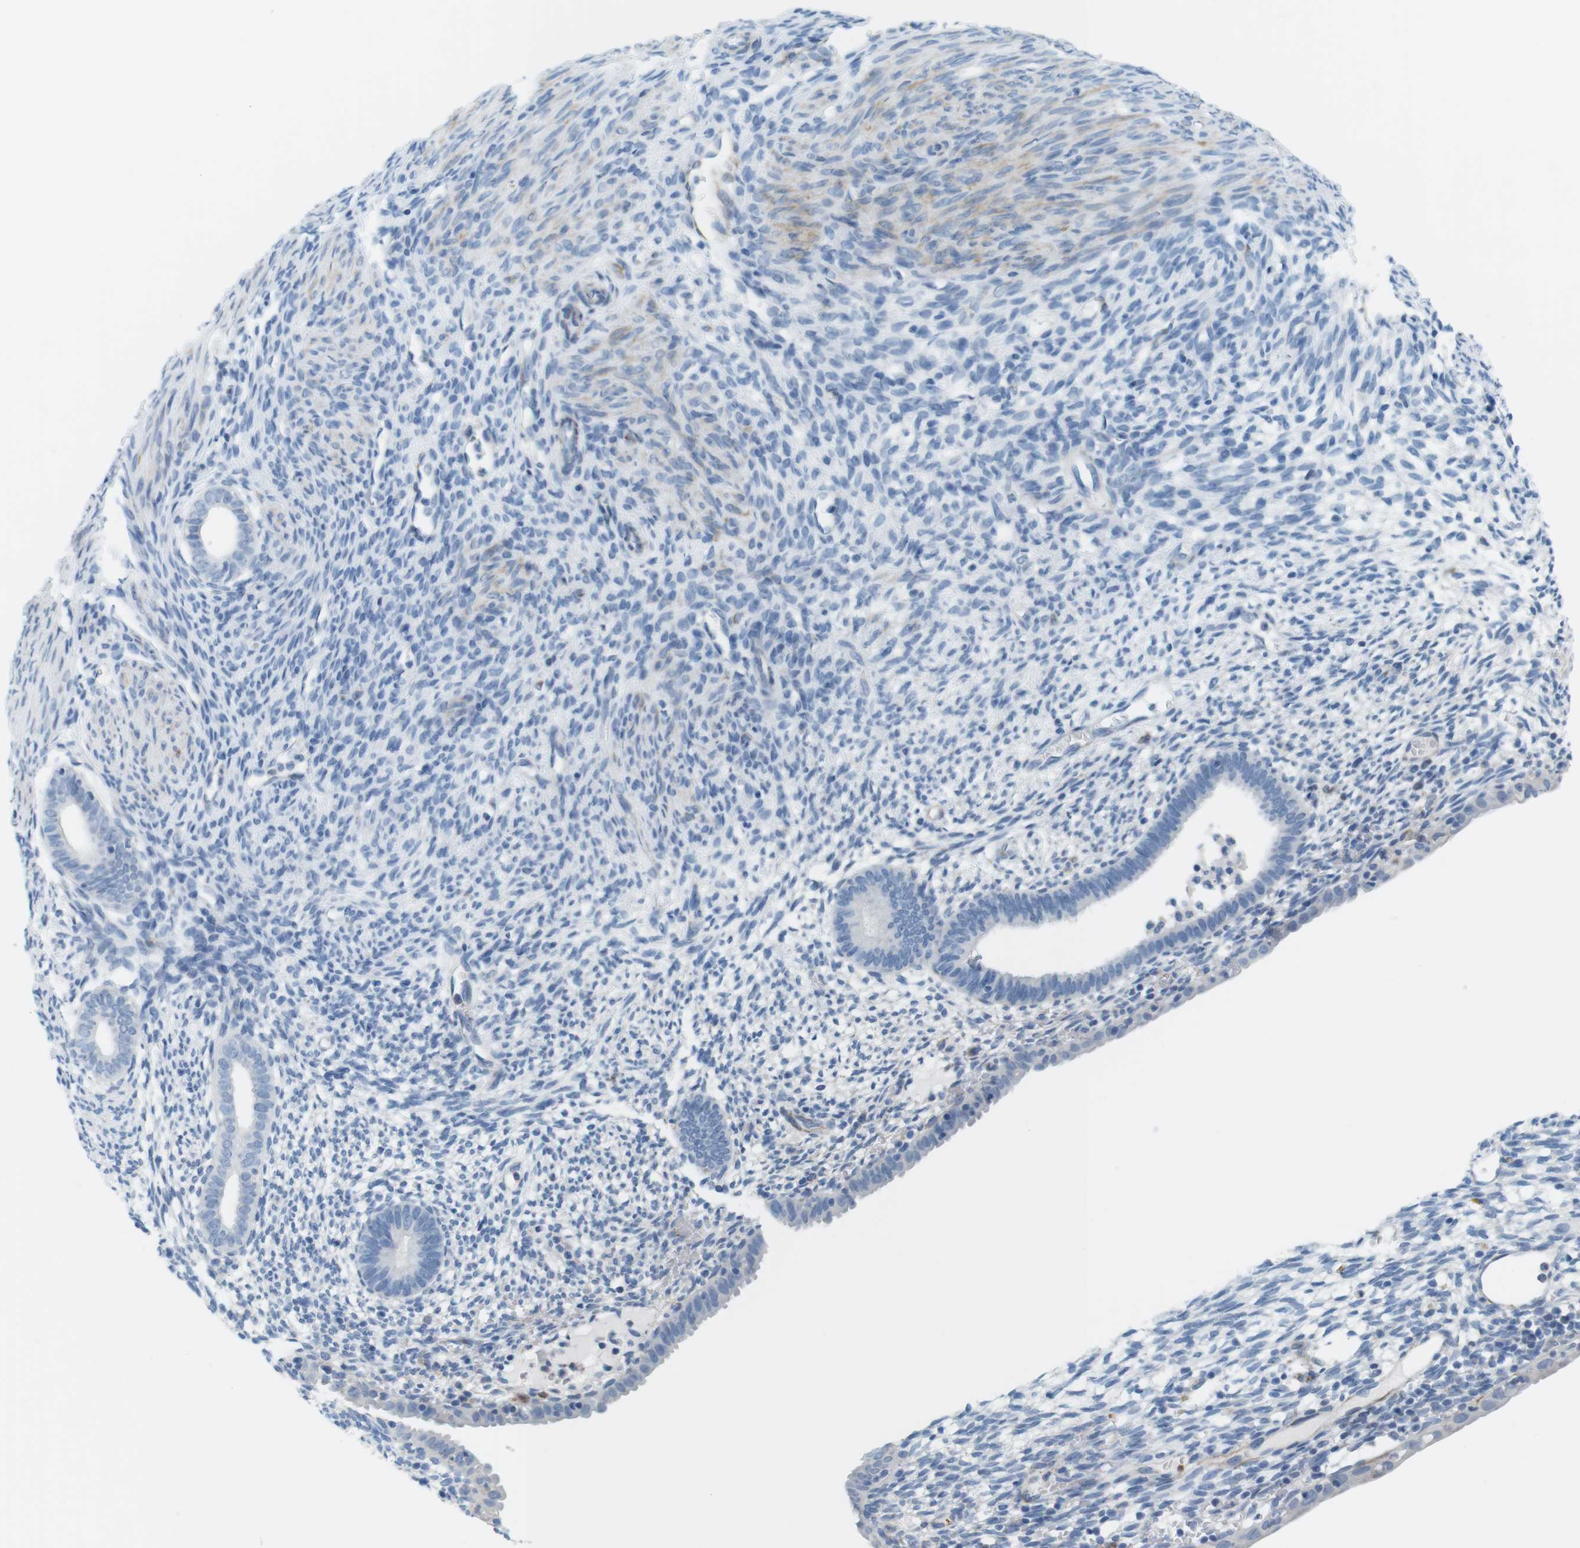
{"staining": {"intensity": "negative", "quantity": "none", "location": "none"}, "tissue": "endometrium", "cell_type": "Cells in endometrial stroma", "image_type": "normal", "snomed": [{"axis": "morphology", "description": "Normal tissue, NOS"}, {"axis": "morphology", "description": "Atrophy, NOS"}, {"axis": "topography", "description": "Uterus"}, {"axis": "topography", "description": "Endometrium"}], "caption": "Endometrium was stained to show a protein in brown. There is no significant positivity in cells in endometrial stroma.", "gene": "MYH9", "patient": {"sex": "female", "age": 68}}